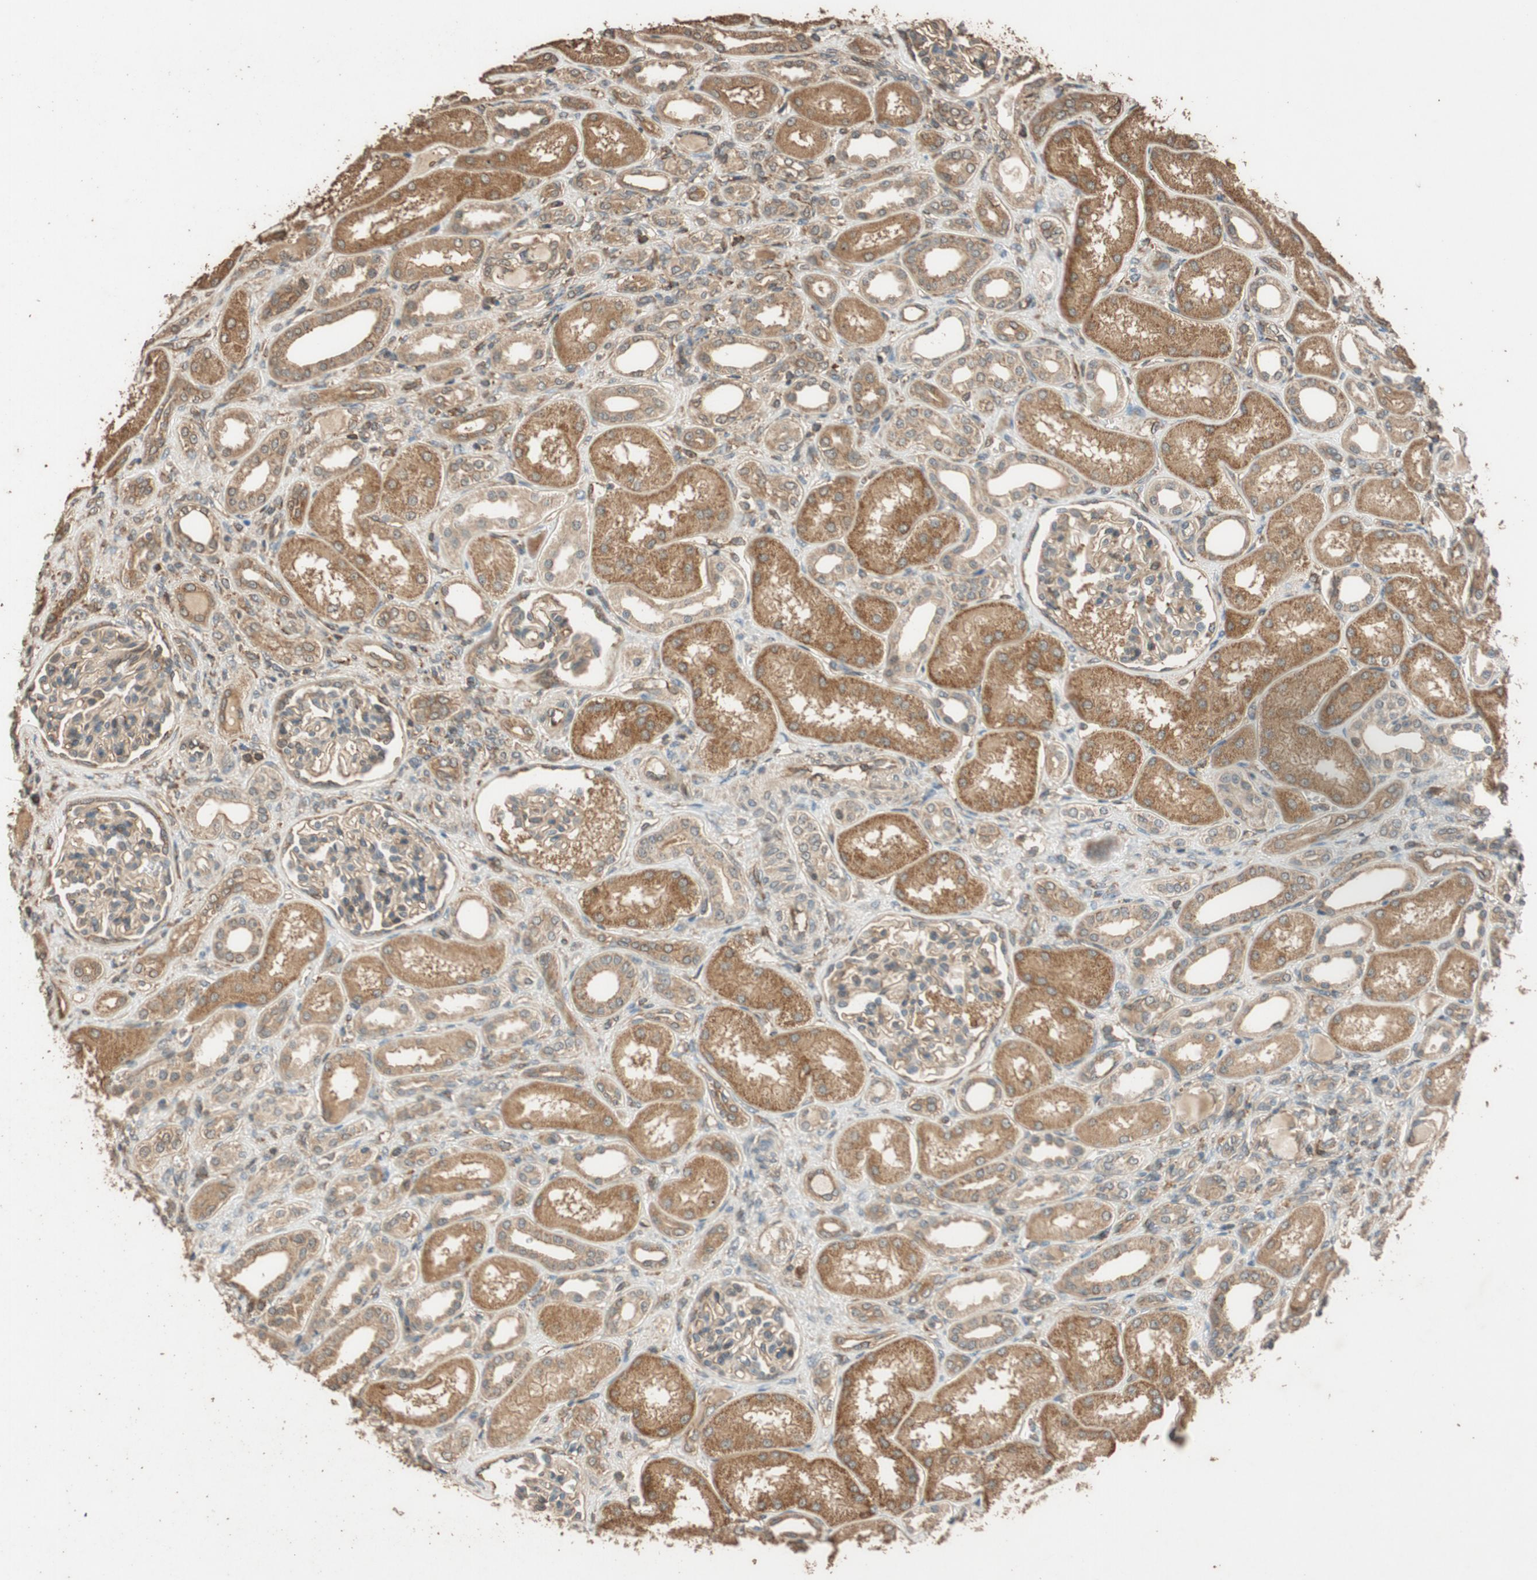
{"staining": {"intensity": "weak", "quantity": ">75%", "location": "cytoplasmic/membranous"}, "tissue": "kidney", "cell_type": "Cells in glomeruli", "image_type": "normal", "snomed": [{"axis": "morphology", "description": "Normal tissue, NOS"}, {"axis": "topography", "description": "Kidney"}], "caption": "Immunohistochemical staining of benign kidney shows weak cytoplasmic/membranous protein expression in about >75% of cells in glomeruli.", "gene": "MST1R", "patient": {"sex": "male", "age": 7}}